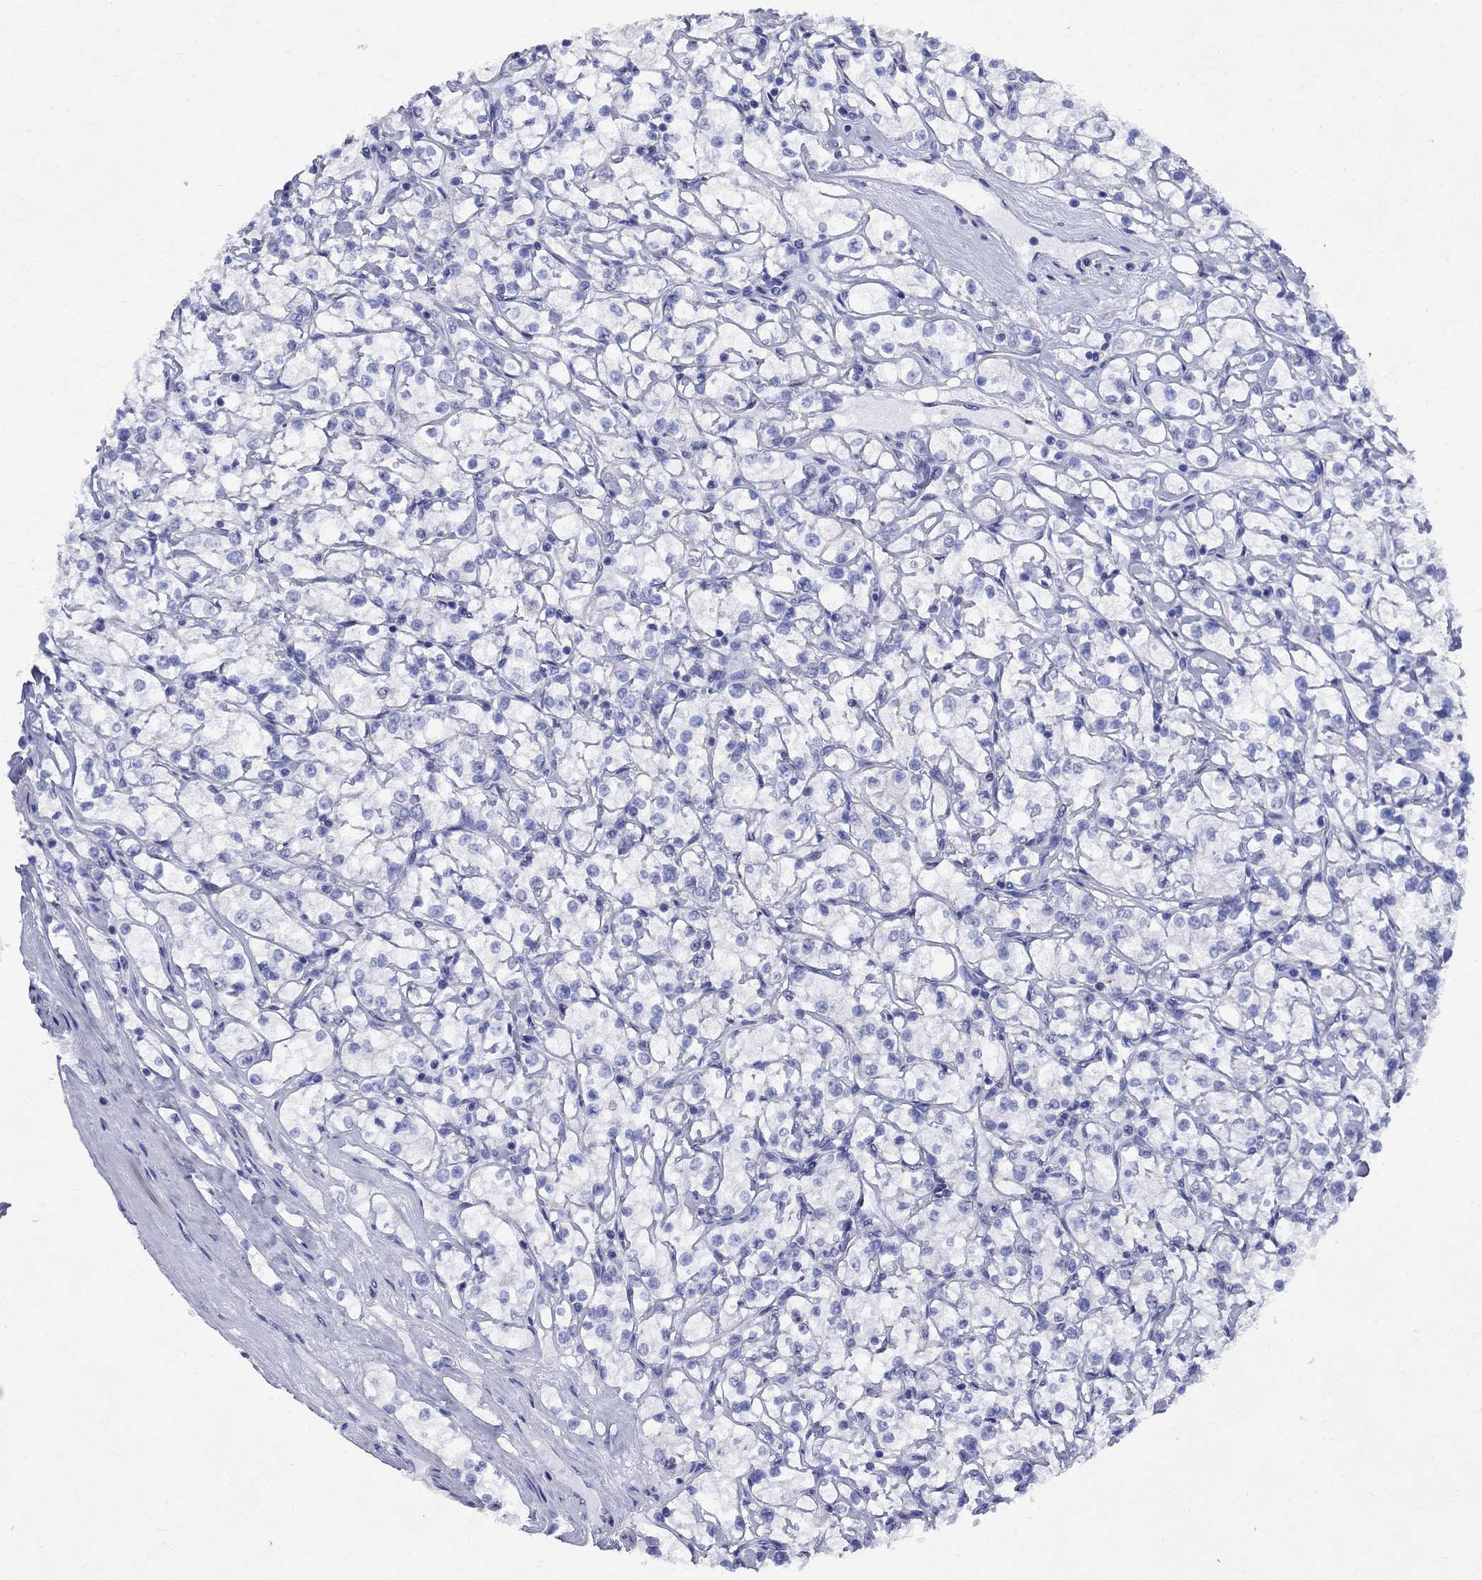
{"staining": {"intensity": "negative", "quantity": "none", "location": "none"}, "tissue": "renal cancer", "cell_type": "Tumor cells", "image_type": "cancer", "snomed": [{"axis": "morphology", "description": "Adenocarcinoma, NOS"}, {"axis": "topography", "description": "Kidney"}], "caption": "This histopathology image is of renal adenocarcinoma stained with immunohistochemistry to label a protein in brown with the nuclei are counter-stained blue. There is no positivity in tumor cells.", "gene": "STAB2", "patient": {"sex": "male", "age": 67}}